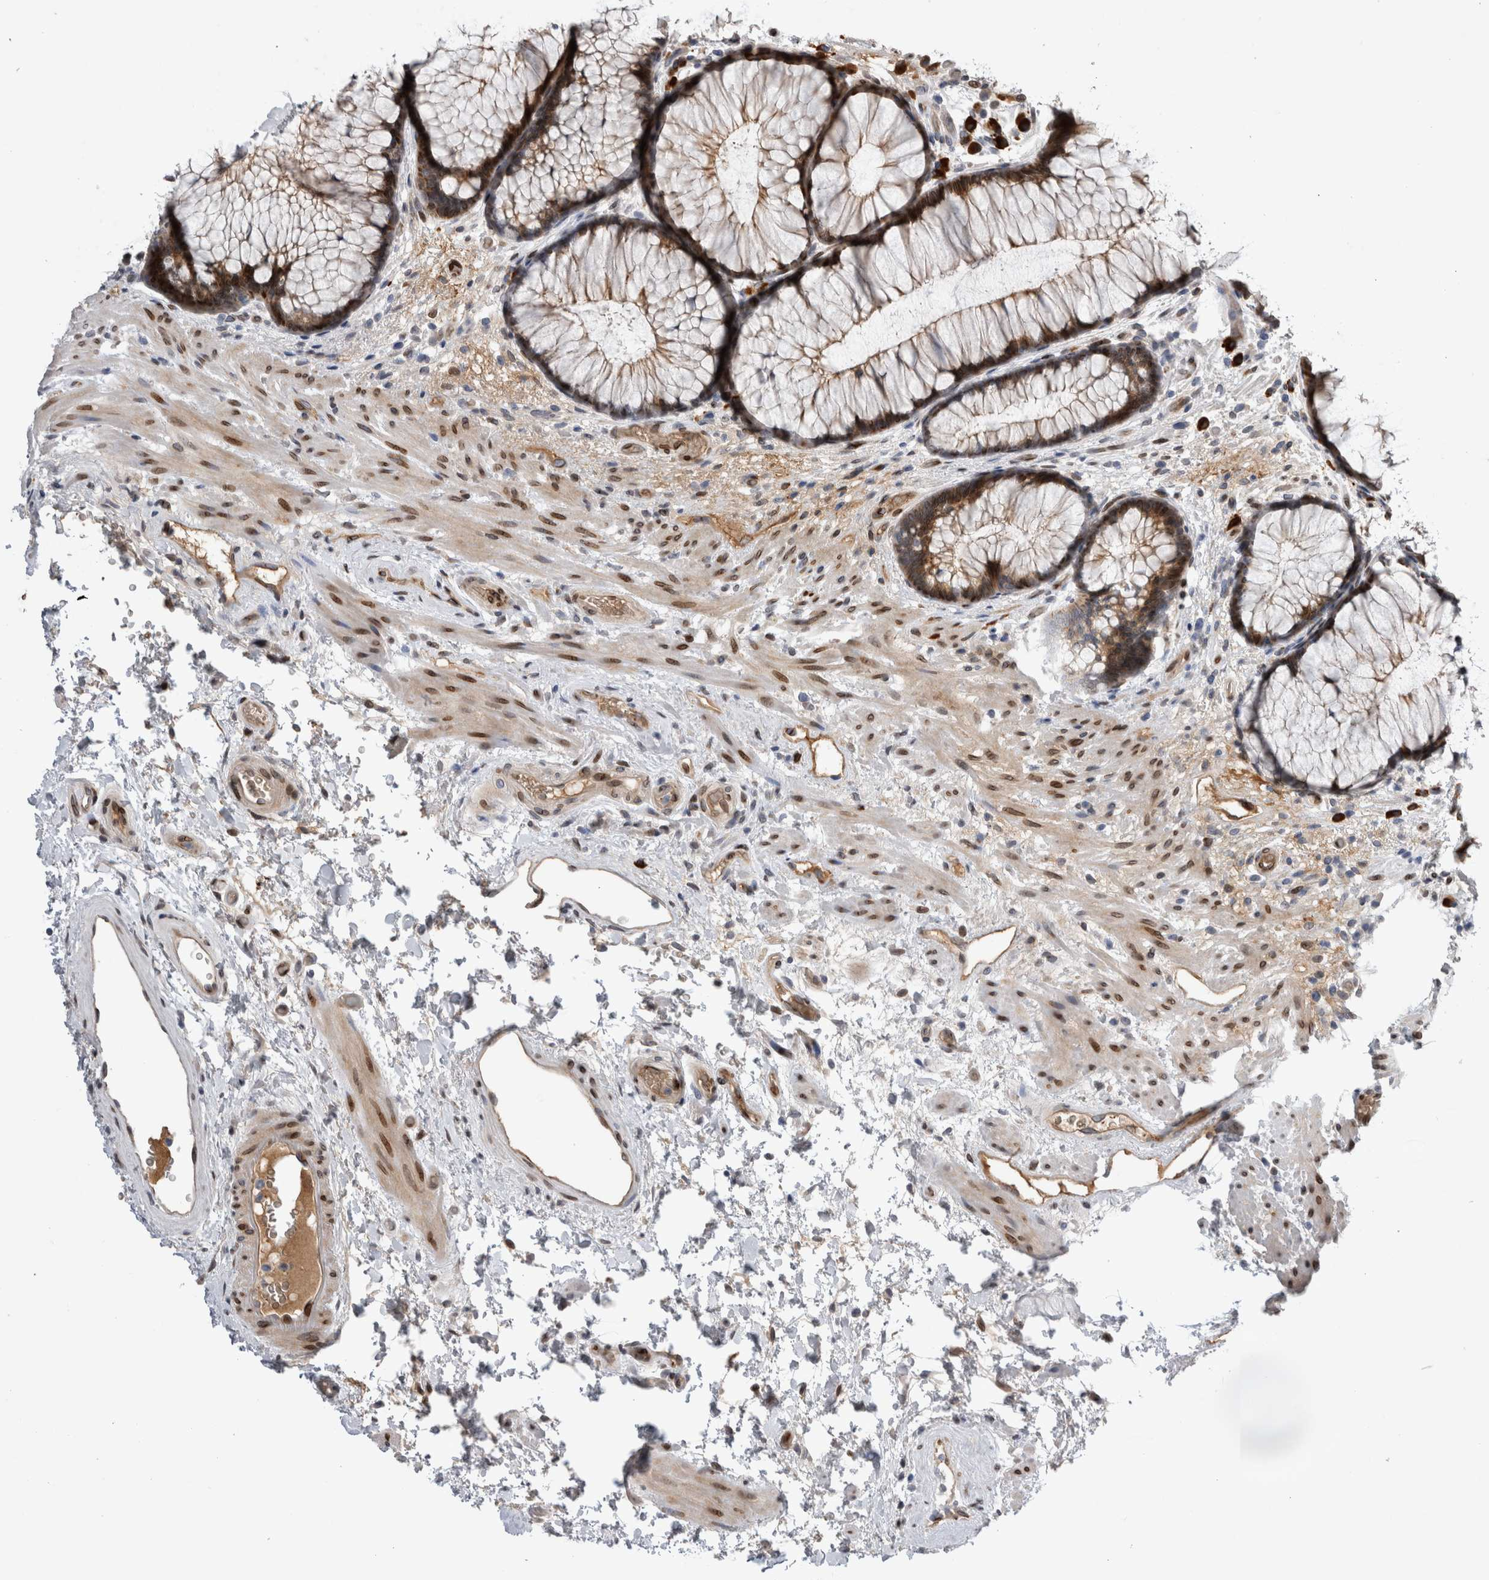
{"staining": {"intensity": "moderate", "quantity": "<25%", "location": "cytoplasmic/membranous,nuclear"}, "tissue": "rectum", "cell_type": "Glandular cells", "image_type": "normal", "snomed": [{"axis": "morphology", "description": "Normal tissue, NOS"}, {"axis": "topography", "description": "Rectum"}], "caption": "DAB immunohistochemical staining of unremarkable human rectum shows moderate cytoplasmic/membranous,nuclear protein staining in approximately <25% of glandular cells.", "gene": "DMTN", "patient": {"sex": "male", "age": 51}}